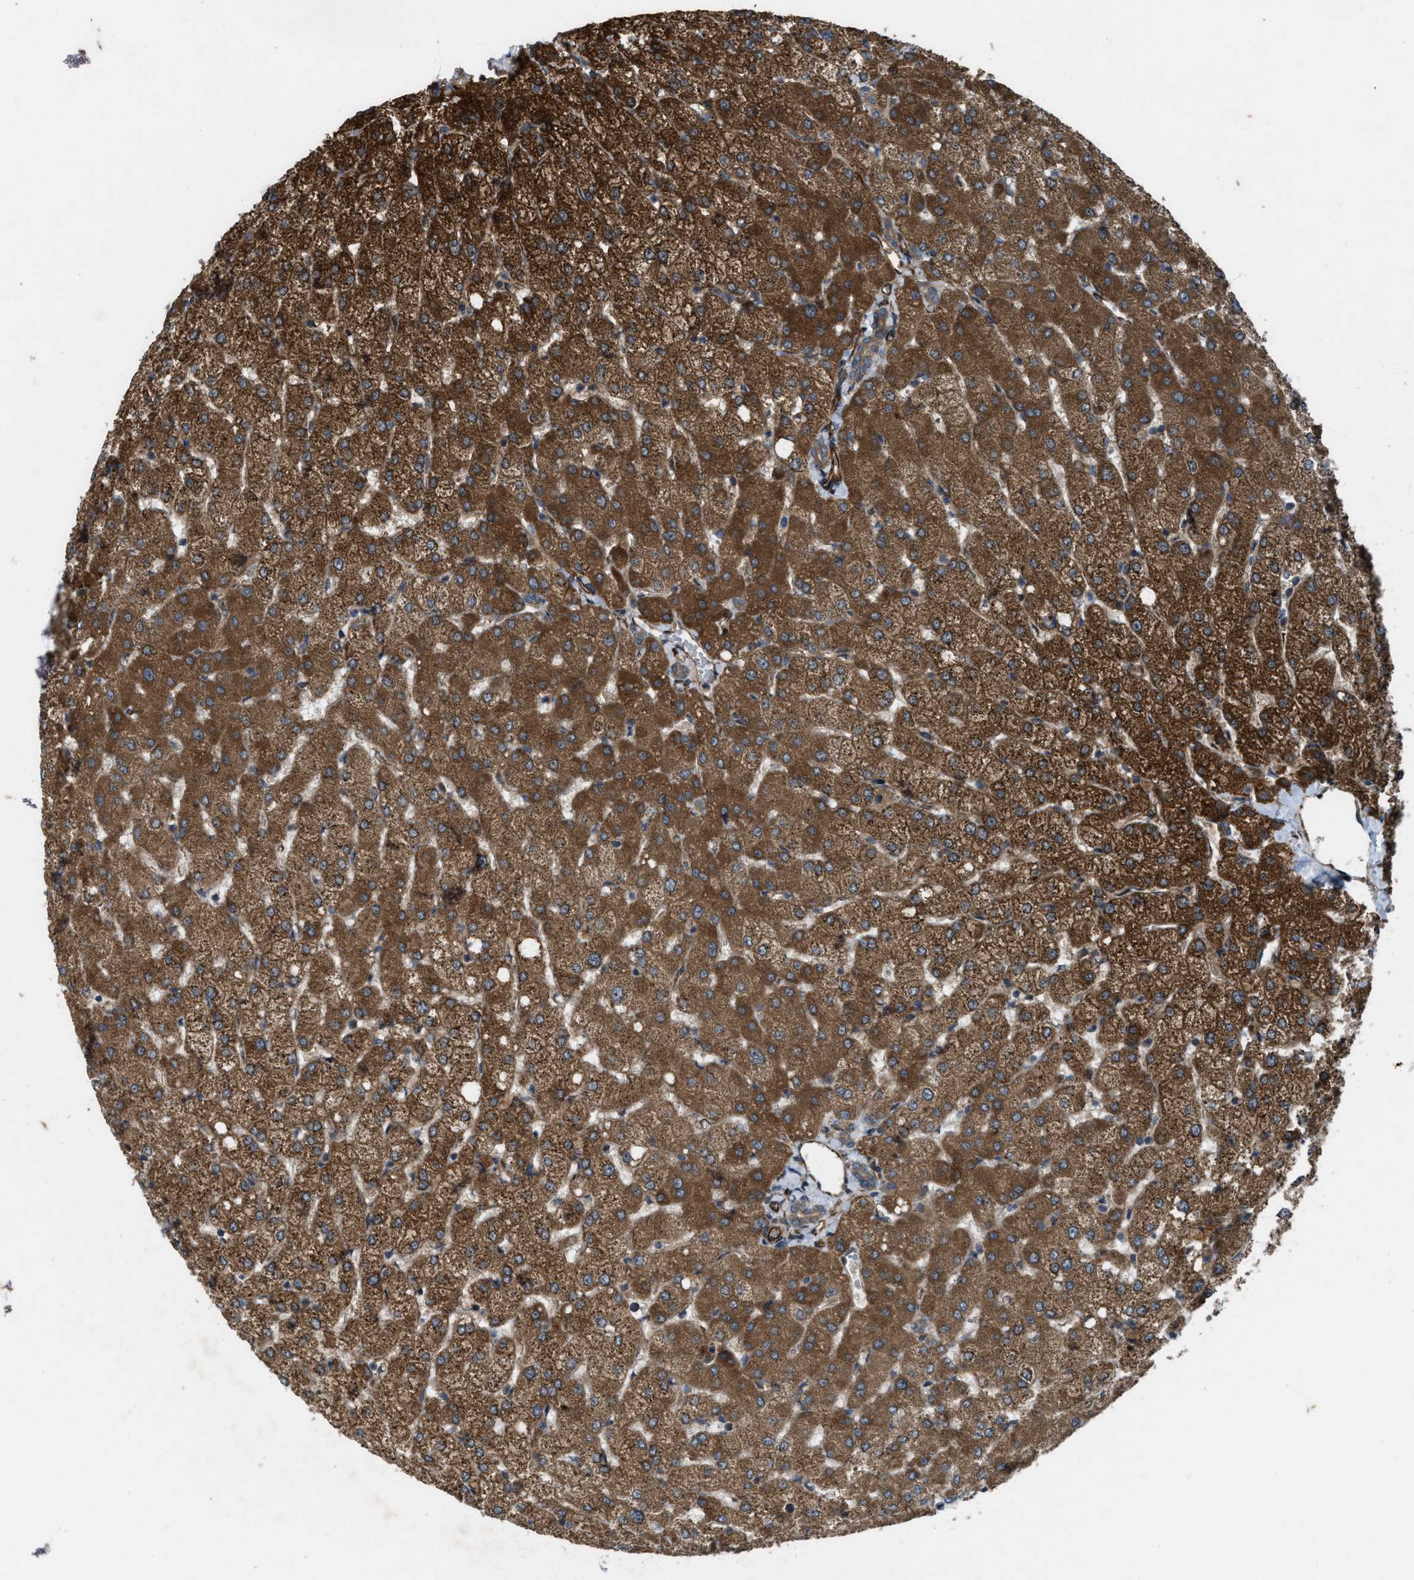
{"staining": {"intensity": "moderate", "quantity": ">75%", "location": "cytoplasmic/membranous"}, "tissue": "liver", "cell_type": "Cholangiocytes", "image_type": "normal", "snomed": [{"axis": "morphology", "description": "Normal tissue, NOS"}, {"axis": "topography", "description": "Liver"}], "caption": "Immunohistochemical staining of normal human liver demonstrates medium levels of moderate cytoplasmic/membranous expression in about >75% of cholangiocytes. The staining was performed using DAB, with brown indicating positive protein expression. Nuclei are stained blue with hematoxylin.", "gene": "LRRC72", "patient": {"sex": "female", "age": 54}}